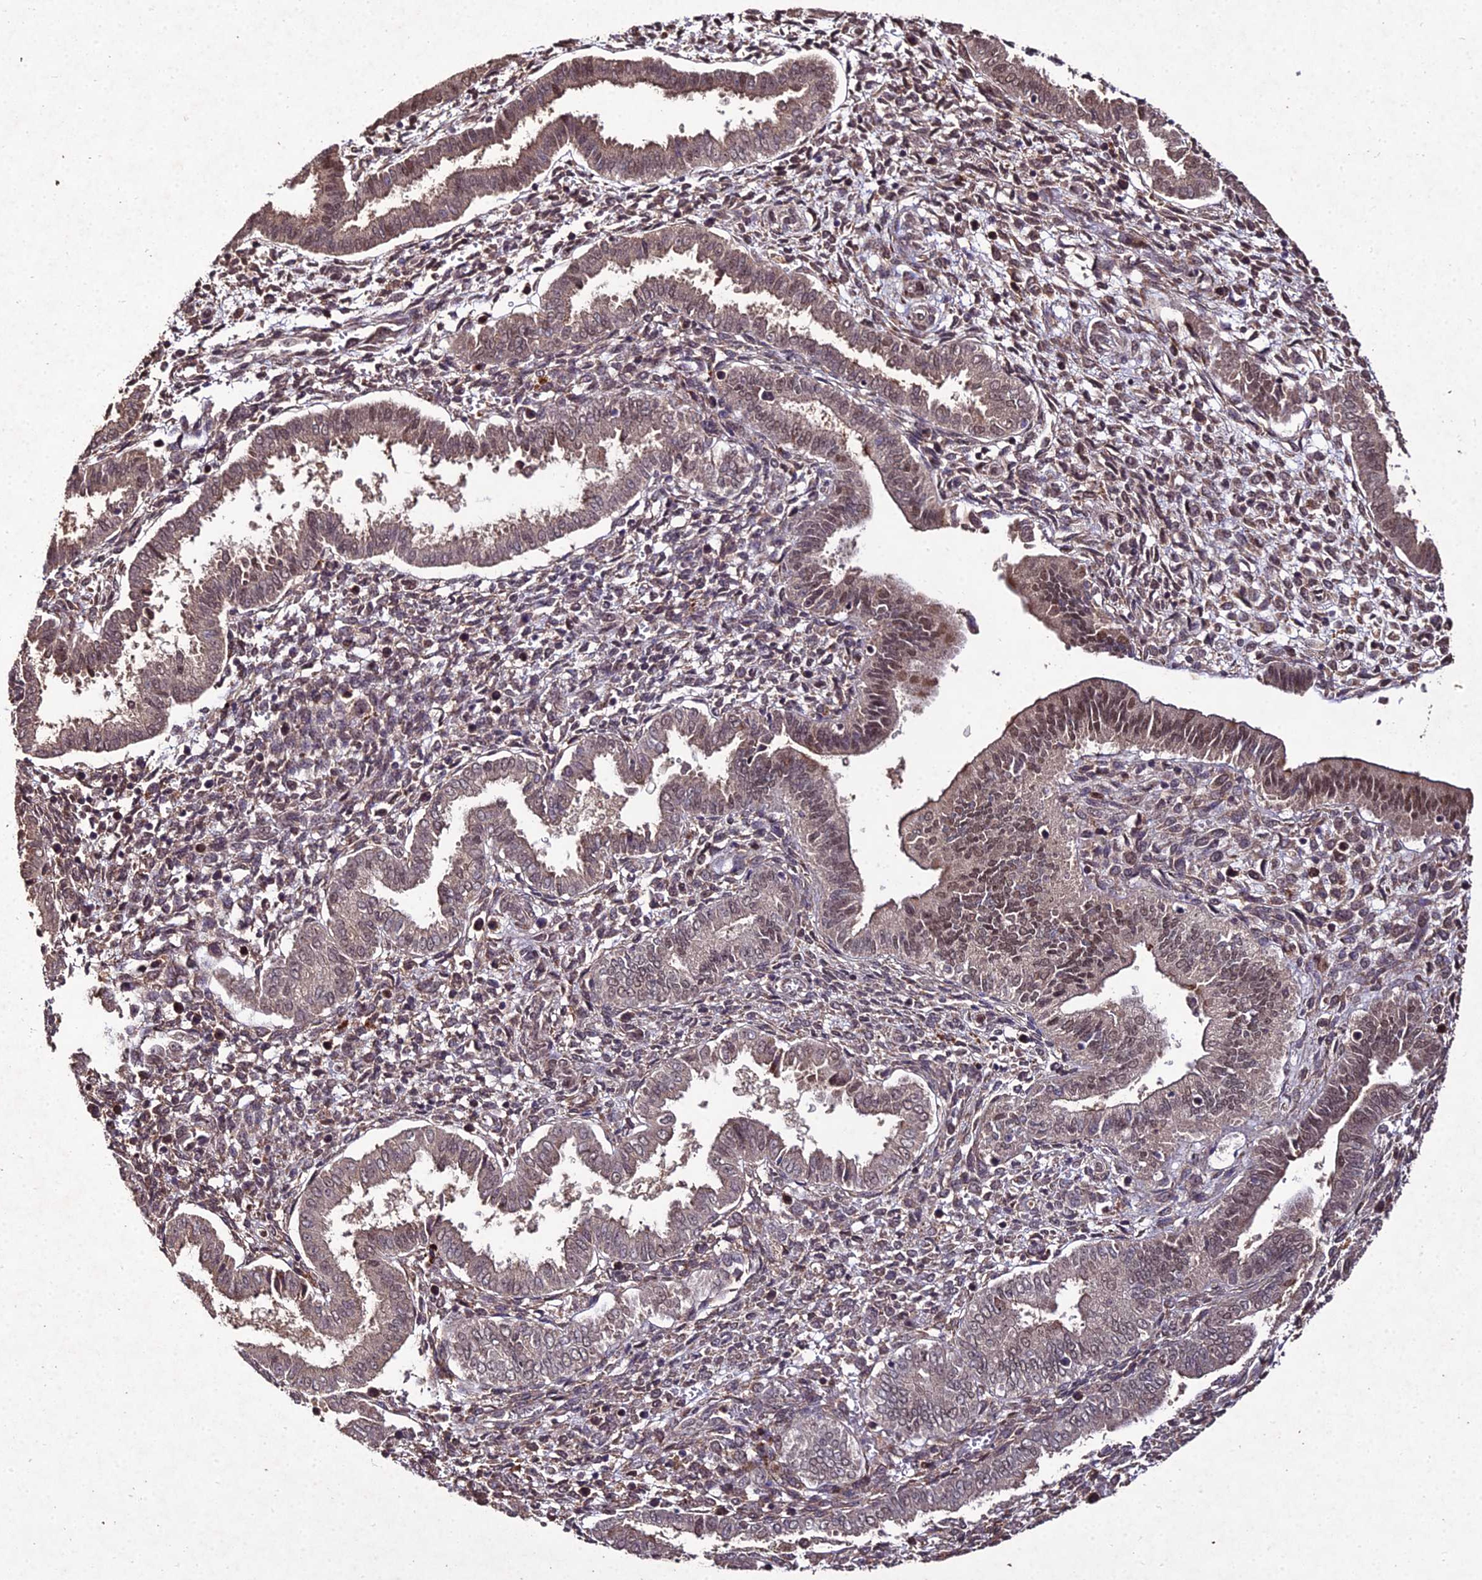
{"staining": {"intensity": "weak", "quantity": "25%-75%", "location": "cytoplasmic/membranous,nuclear"}, "tissue": "endometrium", "cell_type": "Cells in endometrial stroma", "image_type": "normal", "snomed": [{"axis": "morphology", "description": "Normal tissue, NOS"}, {"axis": "topography", "description": "Endometrium"}], "caption": "Immunohistochemistry of benign human endometrium reveals low levels of weak cytoplasmic/membranous,nuclear positivity in approximately 25%-75% of cells in endometrial stroma.", "gene": "ZNF766", "patient": {"sex": "female", "age": 24}}